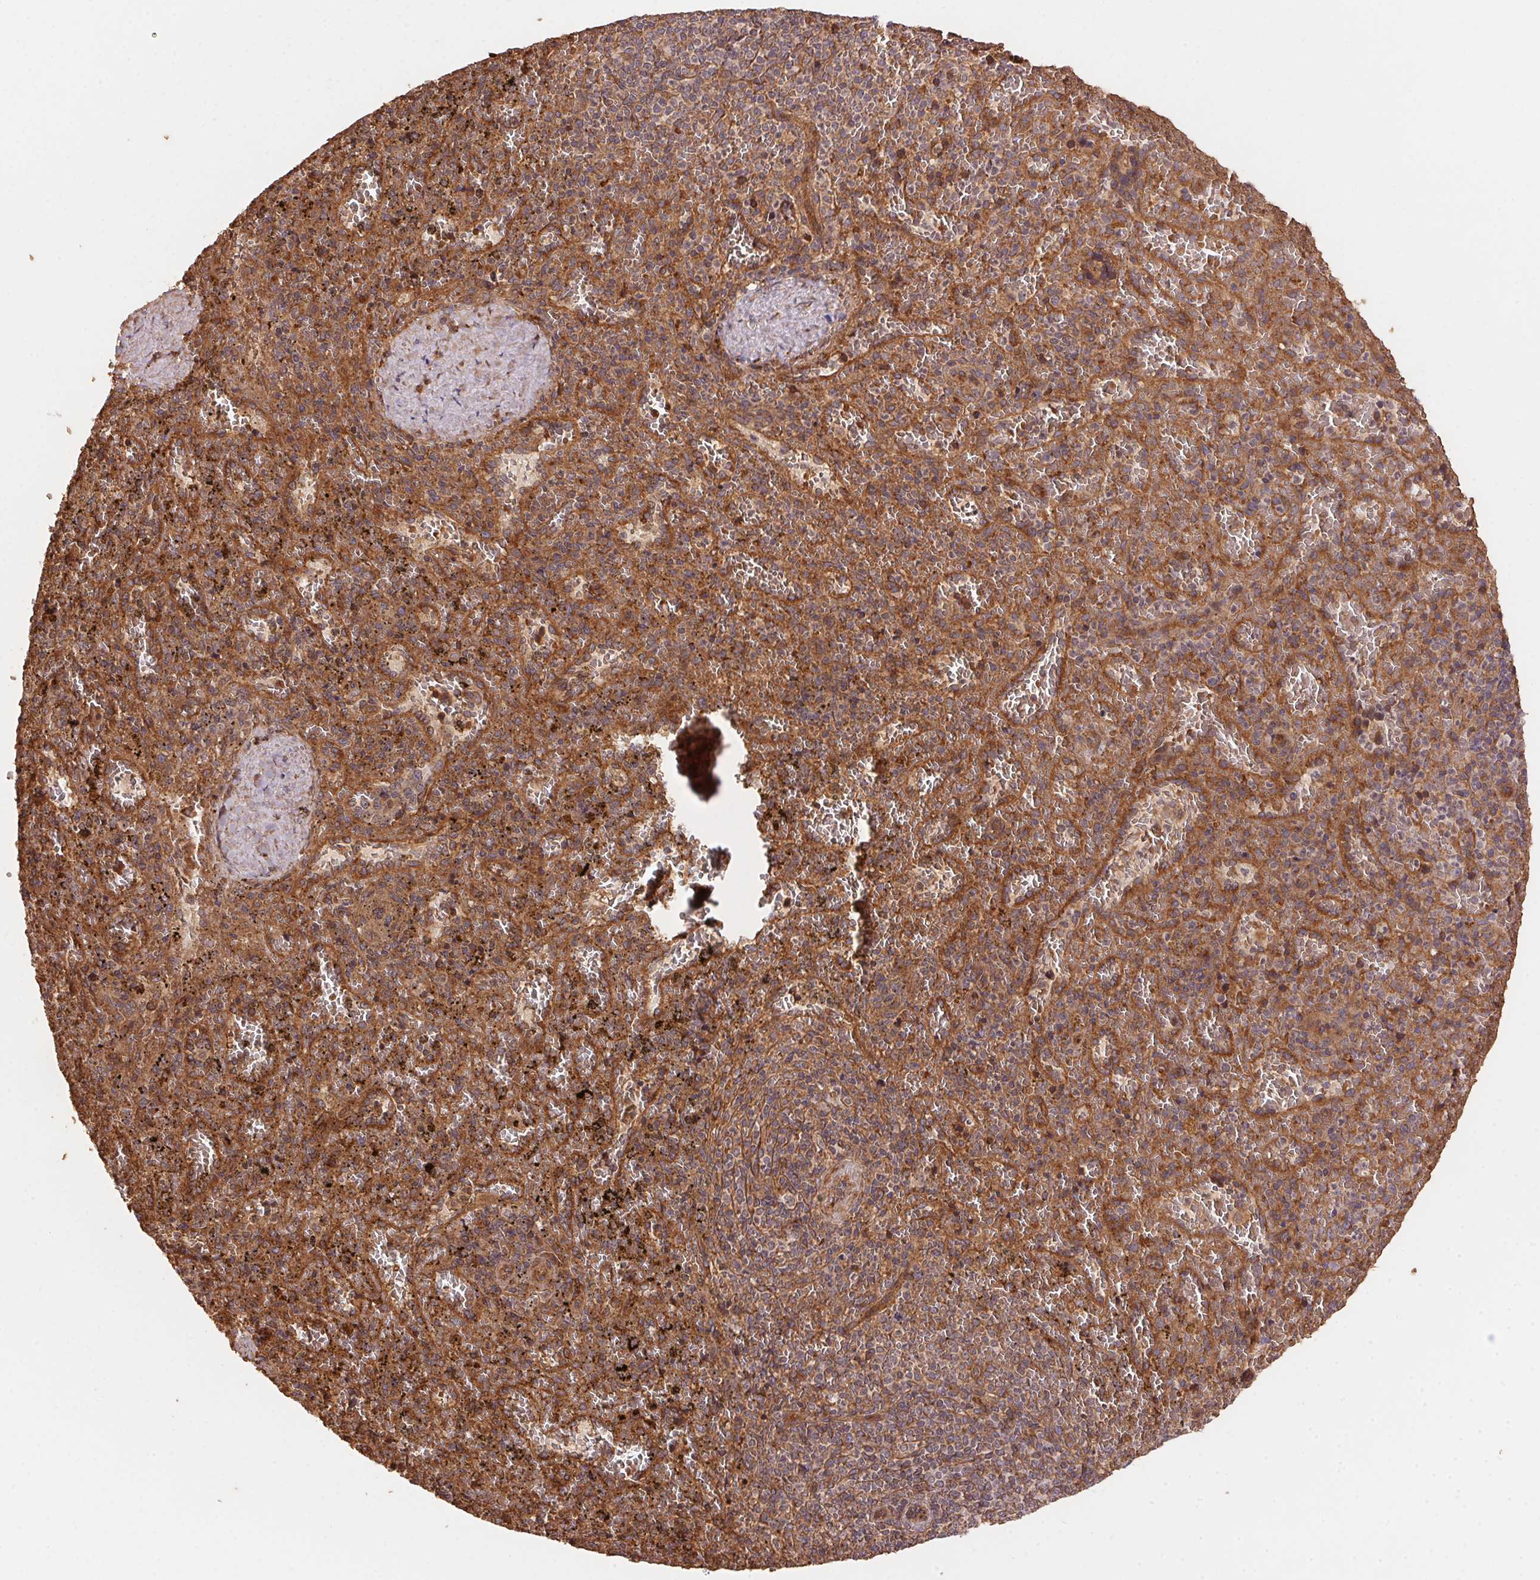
{"staining": {"intensity": "moderate", "quantity": "25%-75%", "location": "cytoplasmic/membranous"}, "tissue": "spleen", "cell_type": "Cells in red pulp", "image_type": "normal", "snomed": [{"axis": "morphology", "description": "Normal tissue, NOS"}, {"axis": "topography", "description": "Spleen"}], "caption": "A high-resolution histopathology image shows immunohistochemistry staining of unremarkable spleen, which displays moderate cytoplasmic/membranous expression in approximately 25%-75% of cells in red pulp. (DAB IHC with brightfield microscopy, high magnification).", "gene": "USE1", "patient": {"sex": "female", "age": 50}}